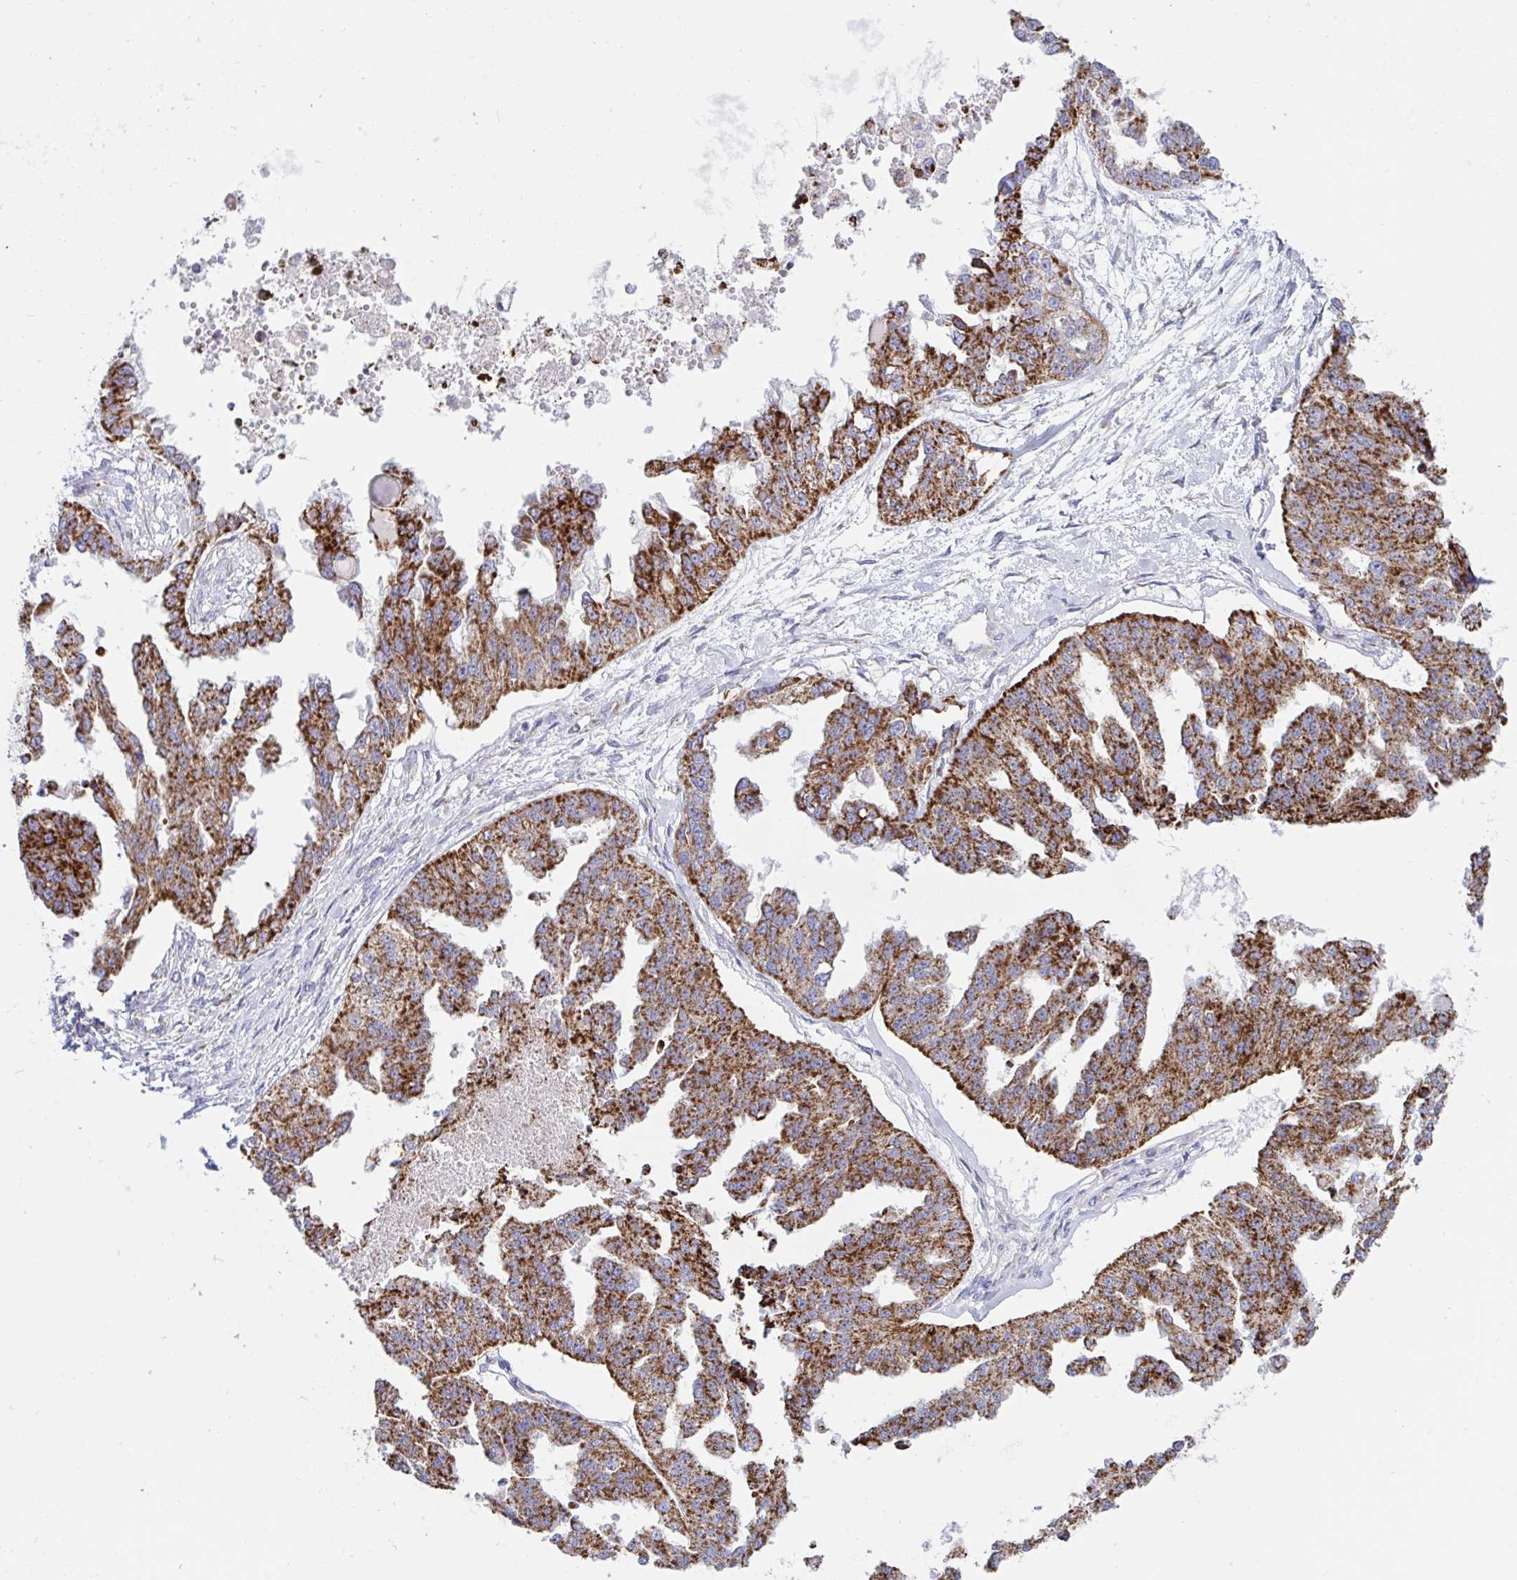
{"staining": {"intensity": "strong", "quantity": ">75%", "location": "cytoplasmic/membranous"}, "tissue": "ovarian cancer", "cell_type": "Tumor cells", "image_type": "cancer", "snomed": [{"axis": "morphology", "description": "Cystadenocarcinoma, serous, NOS"}, {"axis": "topography", "description": "Ovary"}], "caption": "Immunohistochemistry (IHC) image of neoplastic tissue: ovarian serous cystadenocarcinoma stained using IHC reveals high levels of strong protein expression localized specifically in the cytoplasmic/membranous of tumor cells, appearing as a cytoplasmic/membranous brown color.", "gene": "HSPE1", "patient": {"sex": "female", "age": 58}}